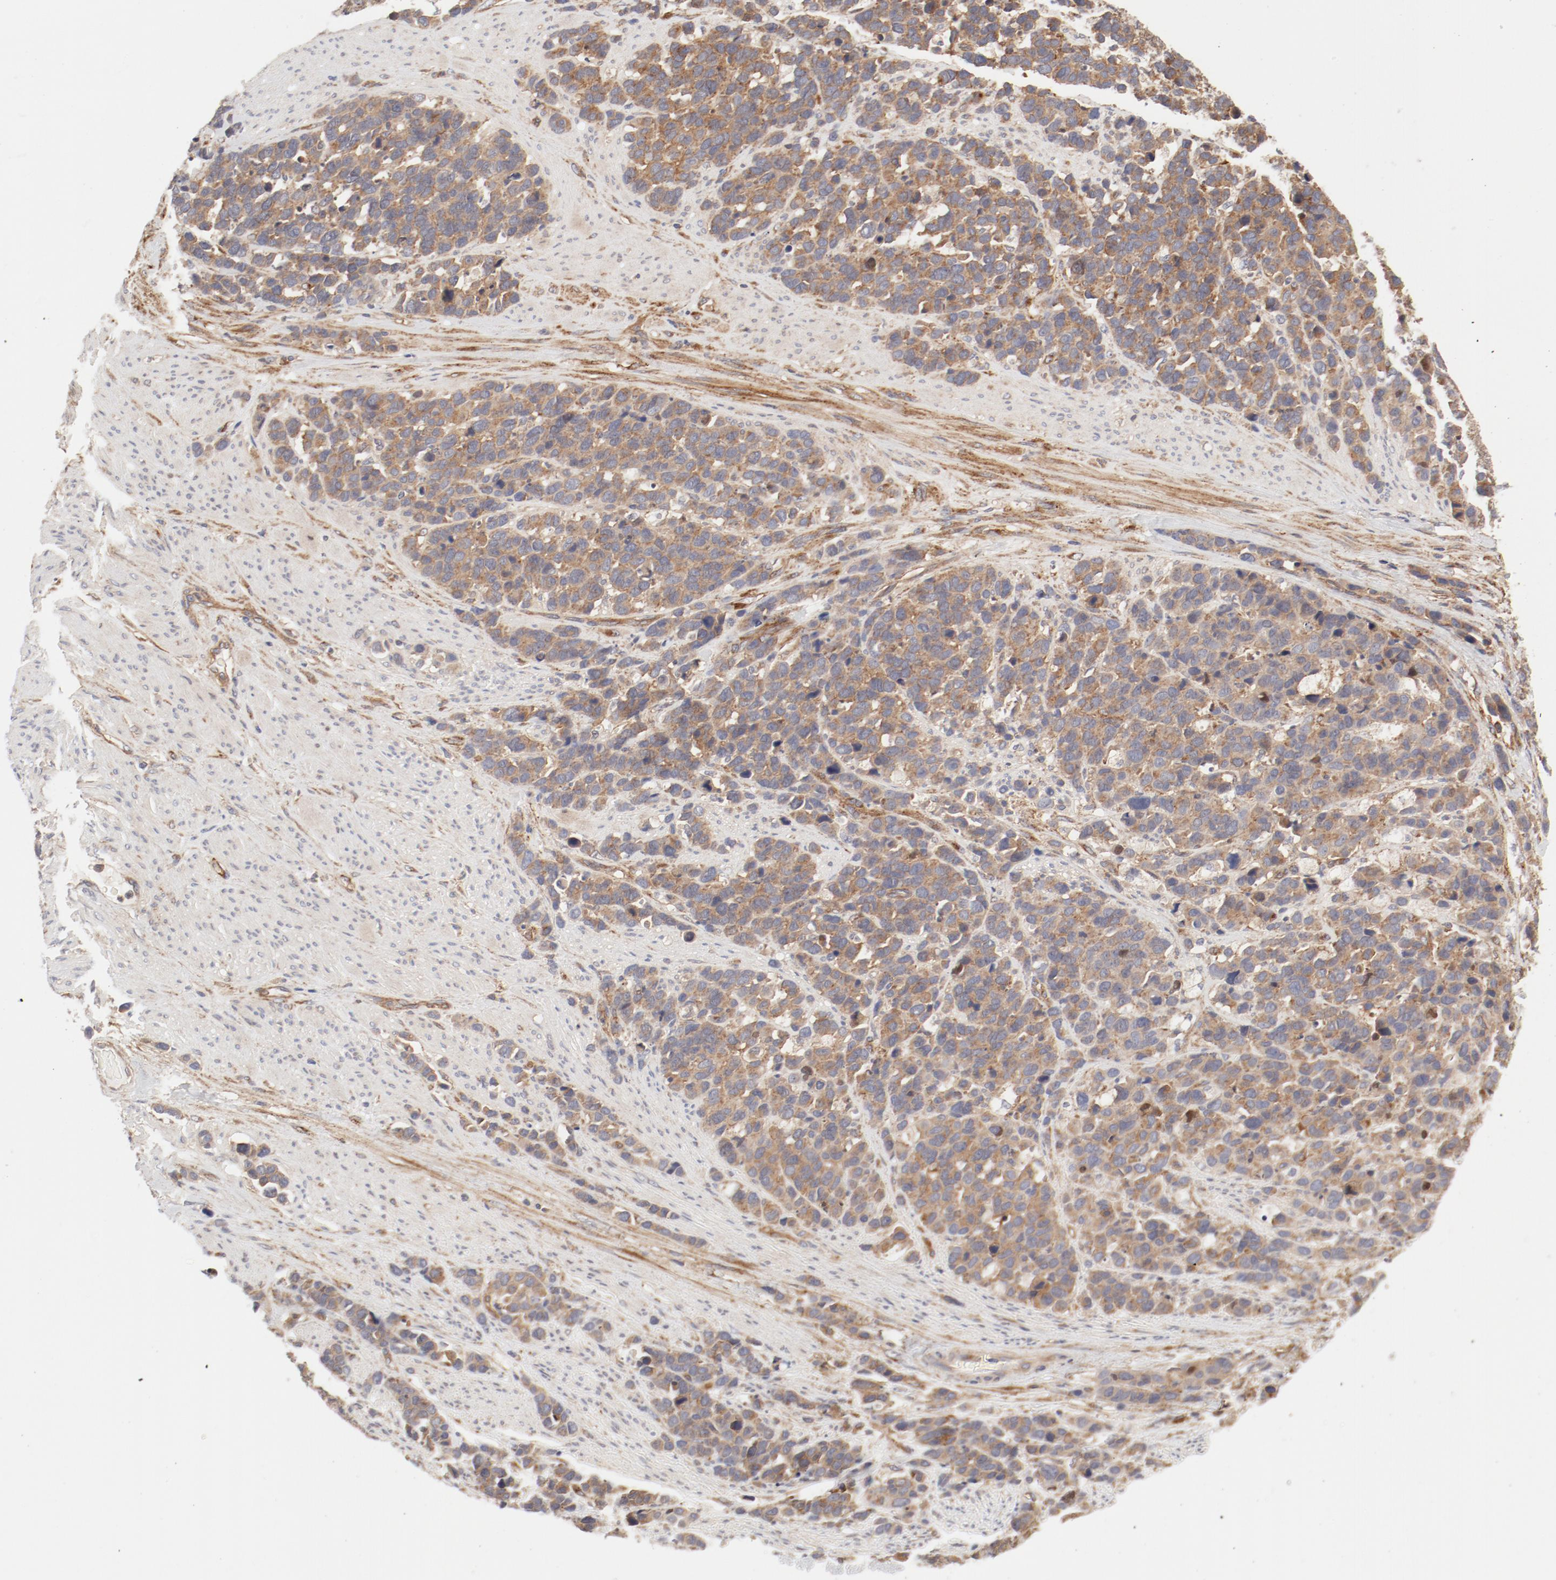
{"staining": {"intensity": "moderate", "quantity": ">75%", "location": "cytoplasmic/membranous"}, "tissue": "stomach cancer", "cell_type": "Tumor cells", "image_type": "cancer", "snomed": [{"axis": "morphology", "description": "Adenocarcinoma, NOS"}, {"axis": "topography", "description": "Stomach, upper"}], "caption": "Brown immunohistochemical staining in stomach cancer (adenocarcinoma) displays moderate cytoplasmic/membranous expression in about >75% of tumor cells.", "gene": "AP2A1", "patient": {"sex": "male", "age": 71}}